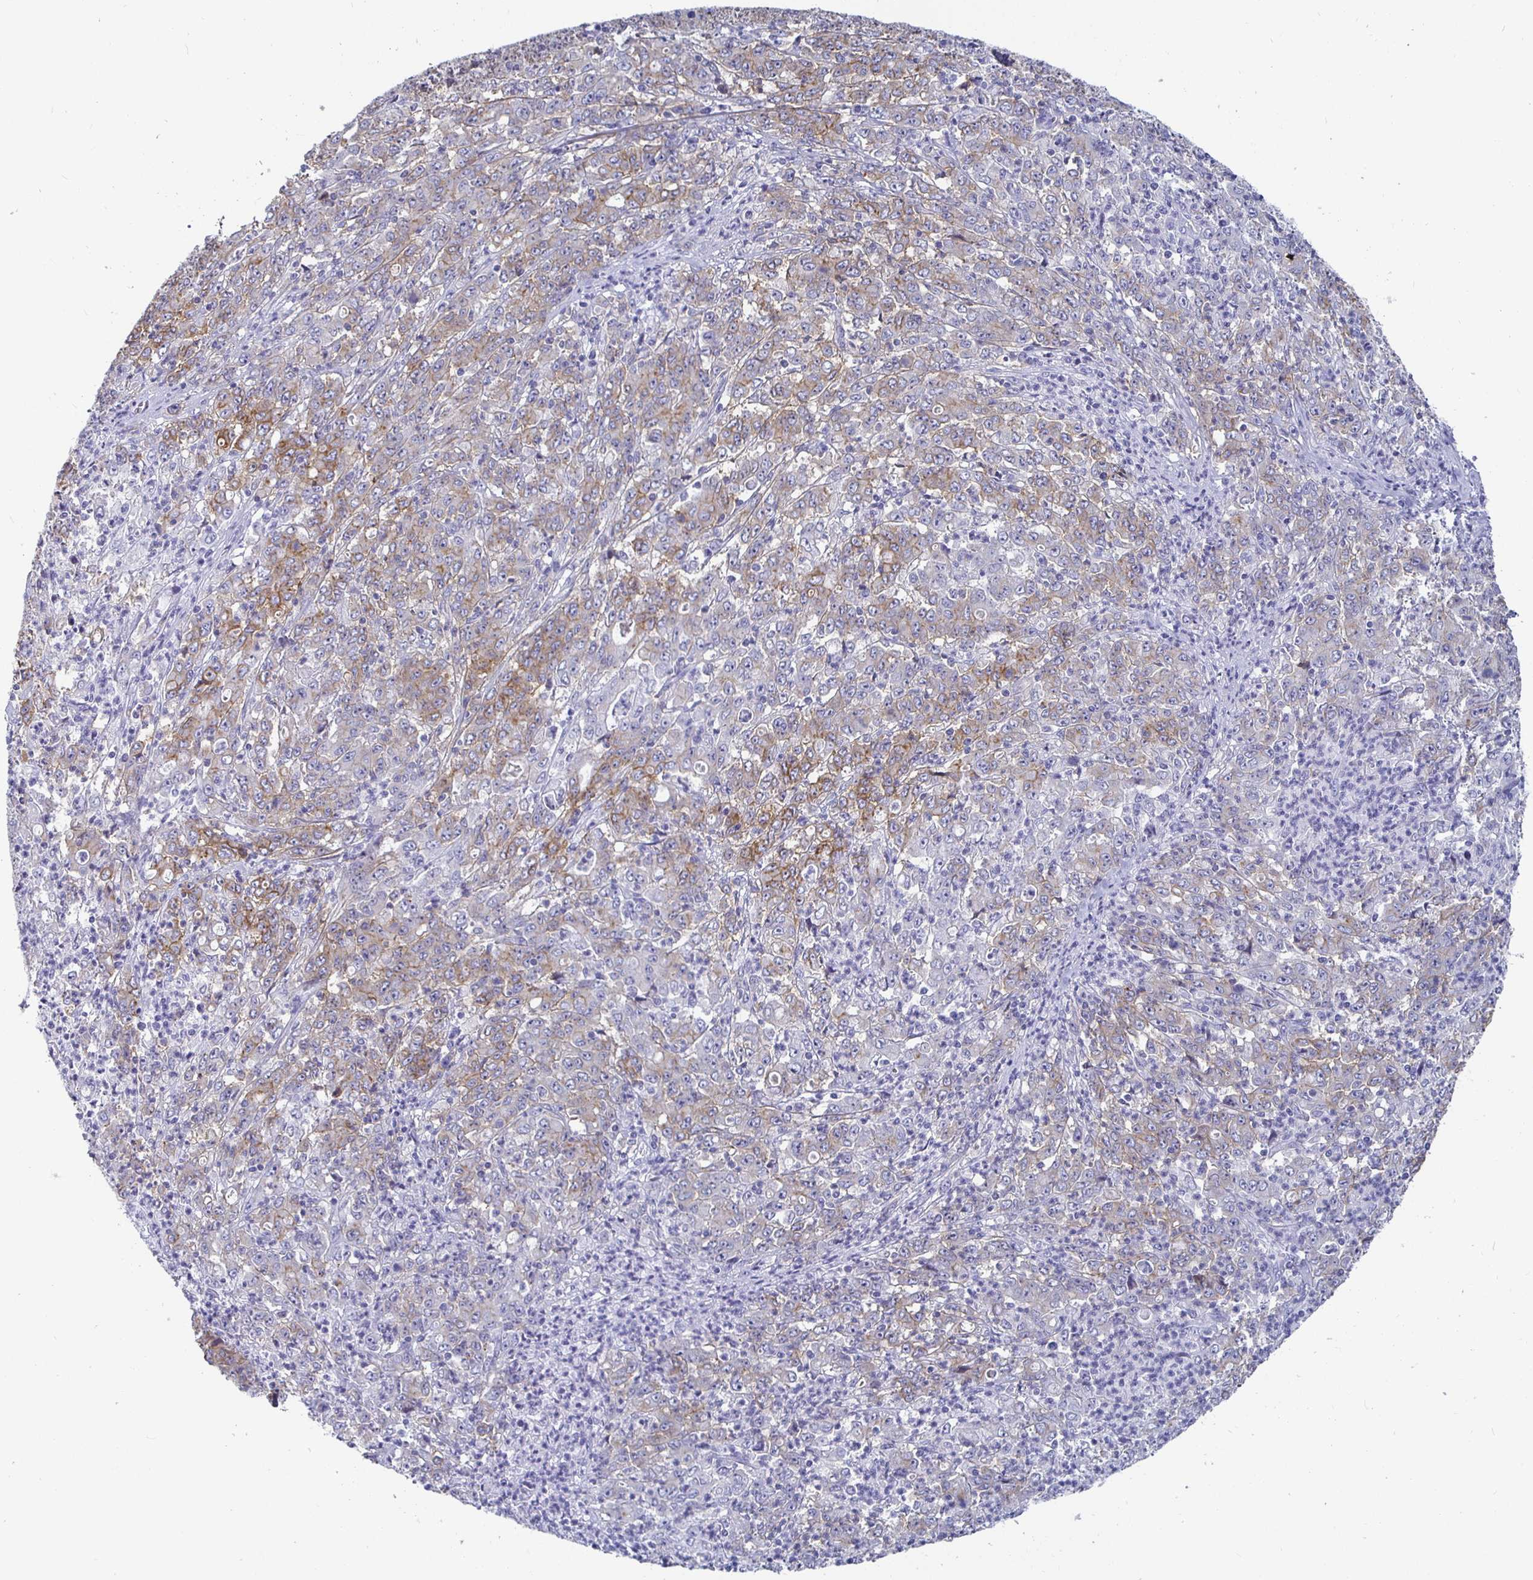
{"staining": {"intensity": "weak", "quantity": "25%-75%", "location": "cytoplasmic/membranous"}, "tissue": "stomach cancer", "cell_type": "Tumor cells", "image_type": "cancer", "snomed": [{"axis": "morphology", "description": "Adenocarcinoma, NOS"}, {"axis": "topography", "description": "Stomach, lower"}], "caption": "Human adenocarcinoma (stomach) stained for a protein (brown) reveals weak cytoplasmic/membranous positive staining in about 25%-75% of tumor cells.", "gene": "CA9", "patient": {"sex": "female", "age": 71}}